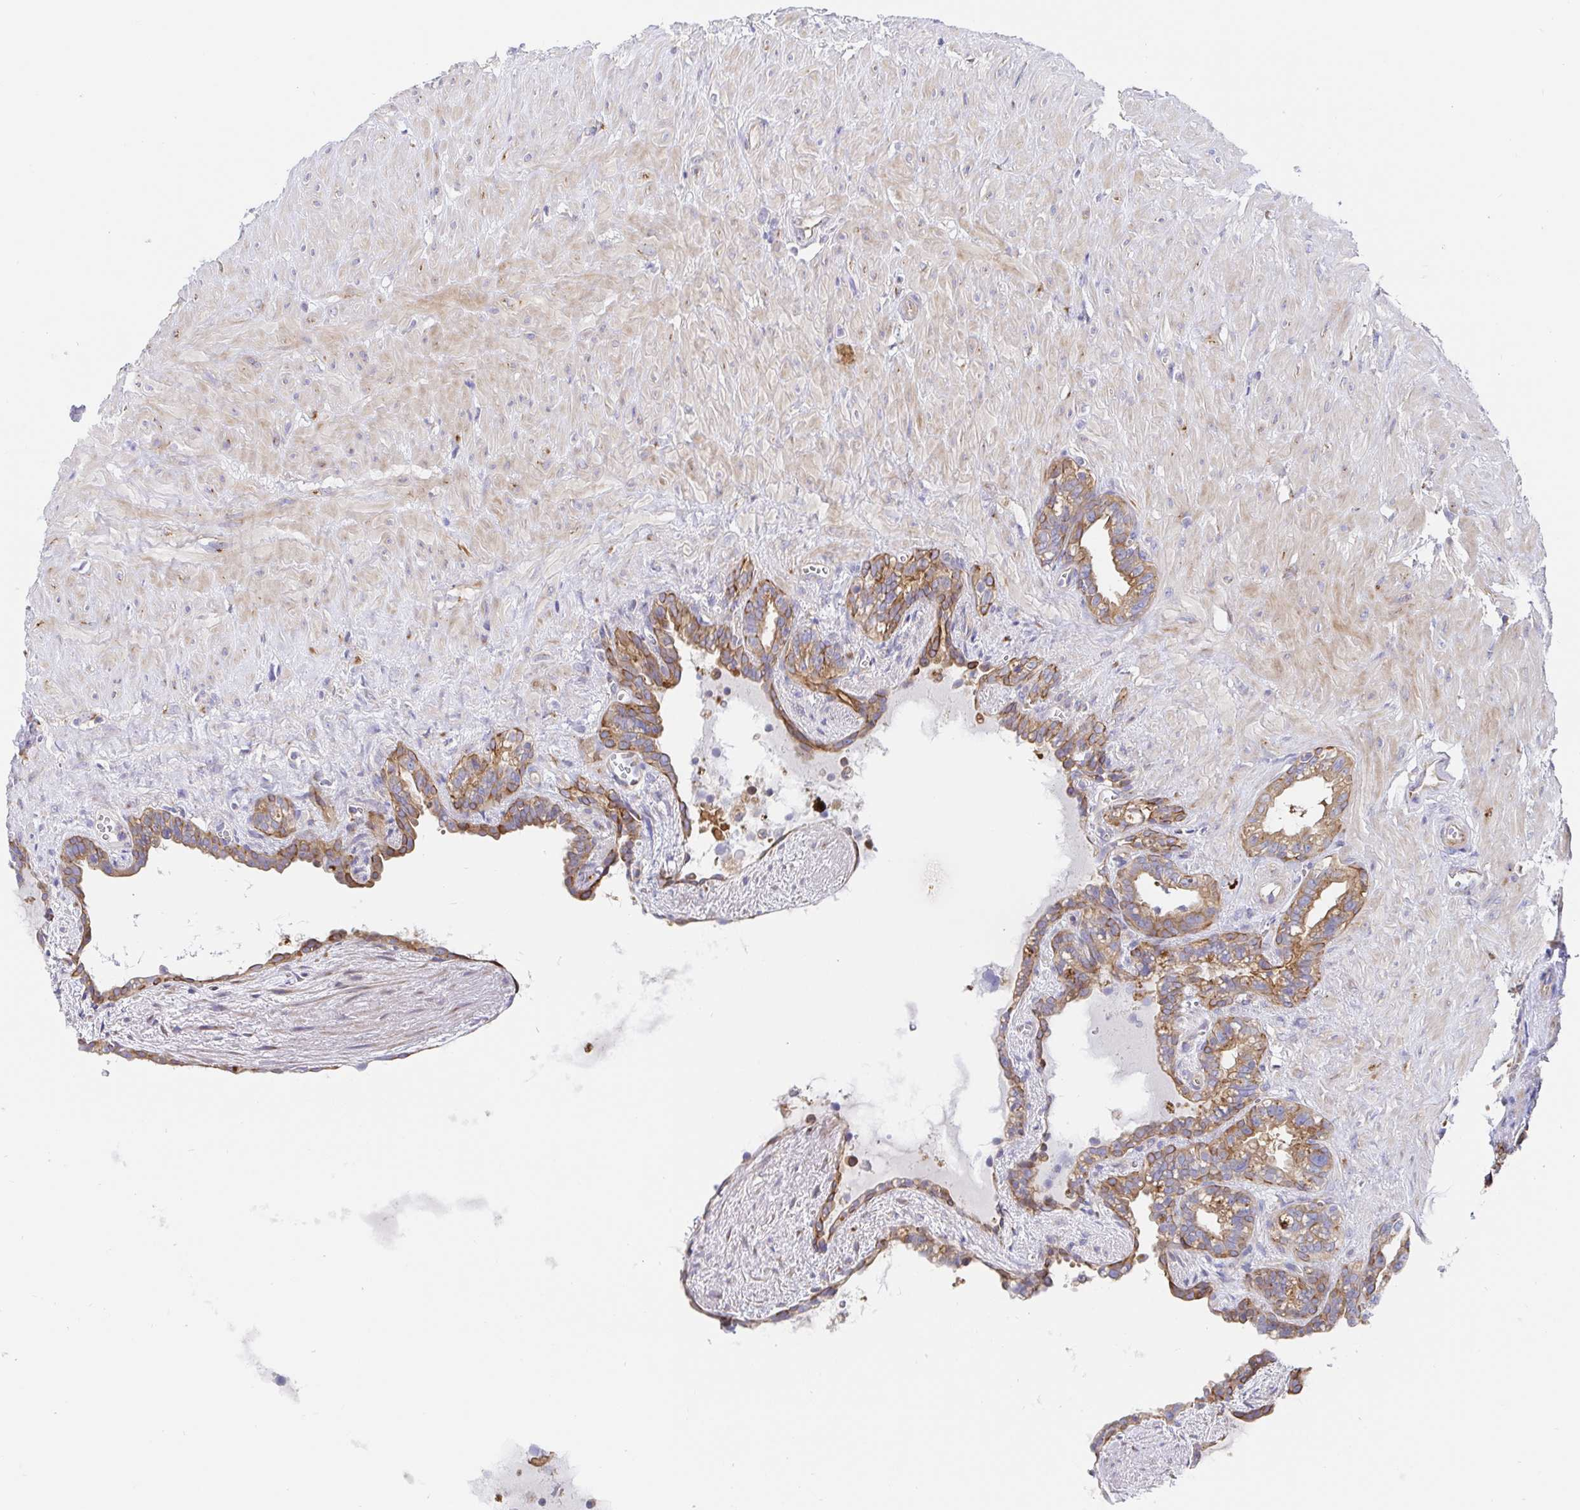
{"staining": {"intensity": "moderate", "quantity": "25%-75%", "location": "cytoplasmic/membranous"}, "tissue": "seminal vesicle", "cell_type": "Glandular cells", "image_type": "normal", "snomed": [{"axis": "morphology", "description": "Normal tissue, NOS"}, {"axis": "topography", "description": "Seminal veicle"}], "caption": "Protein staining displays moderate cytoplasmic/membranous positivity in approximately 25%-75% of glandular cells in benign seminal vesicle.", "gene": "GOLGA1", "patient": {"sex": "male", "age": 76}}